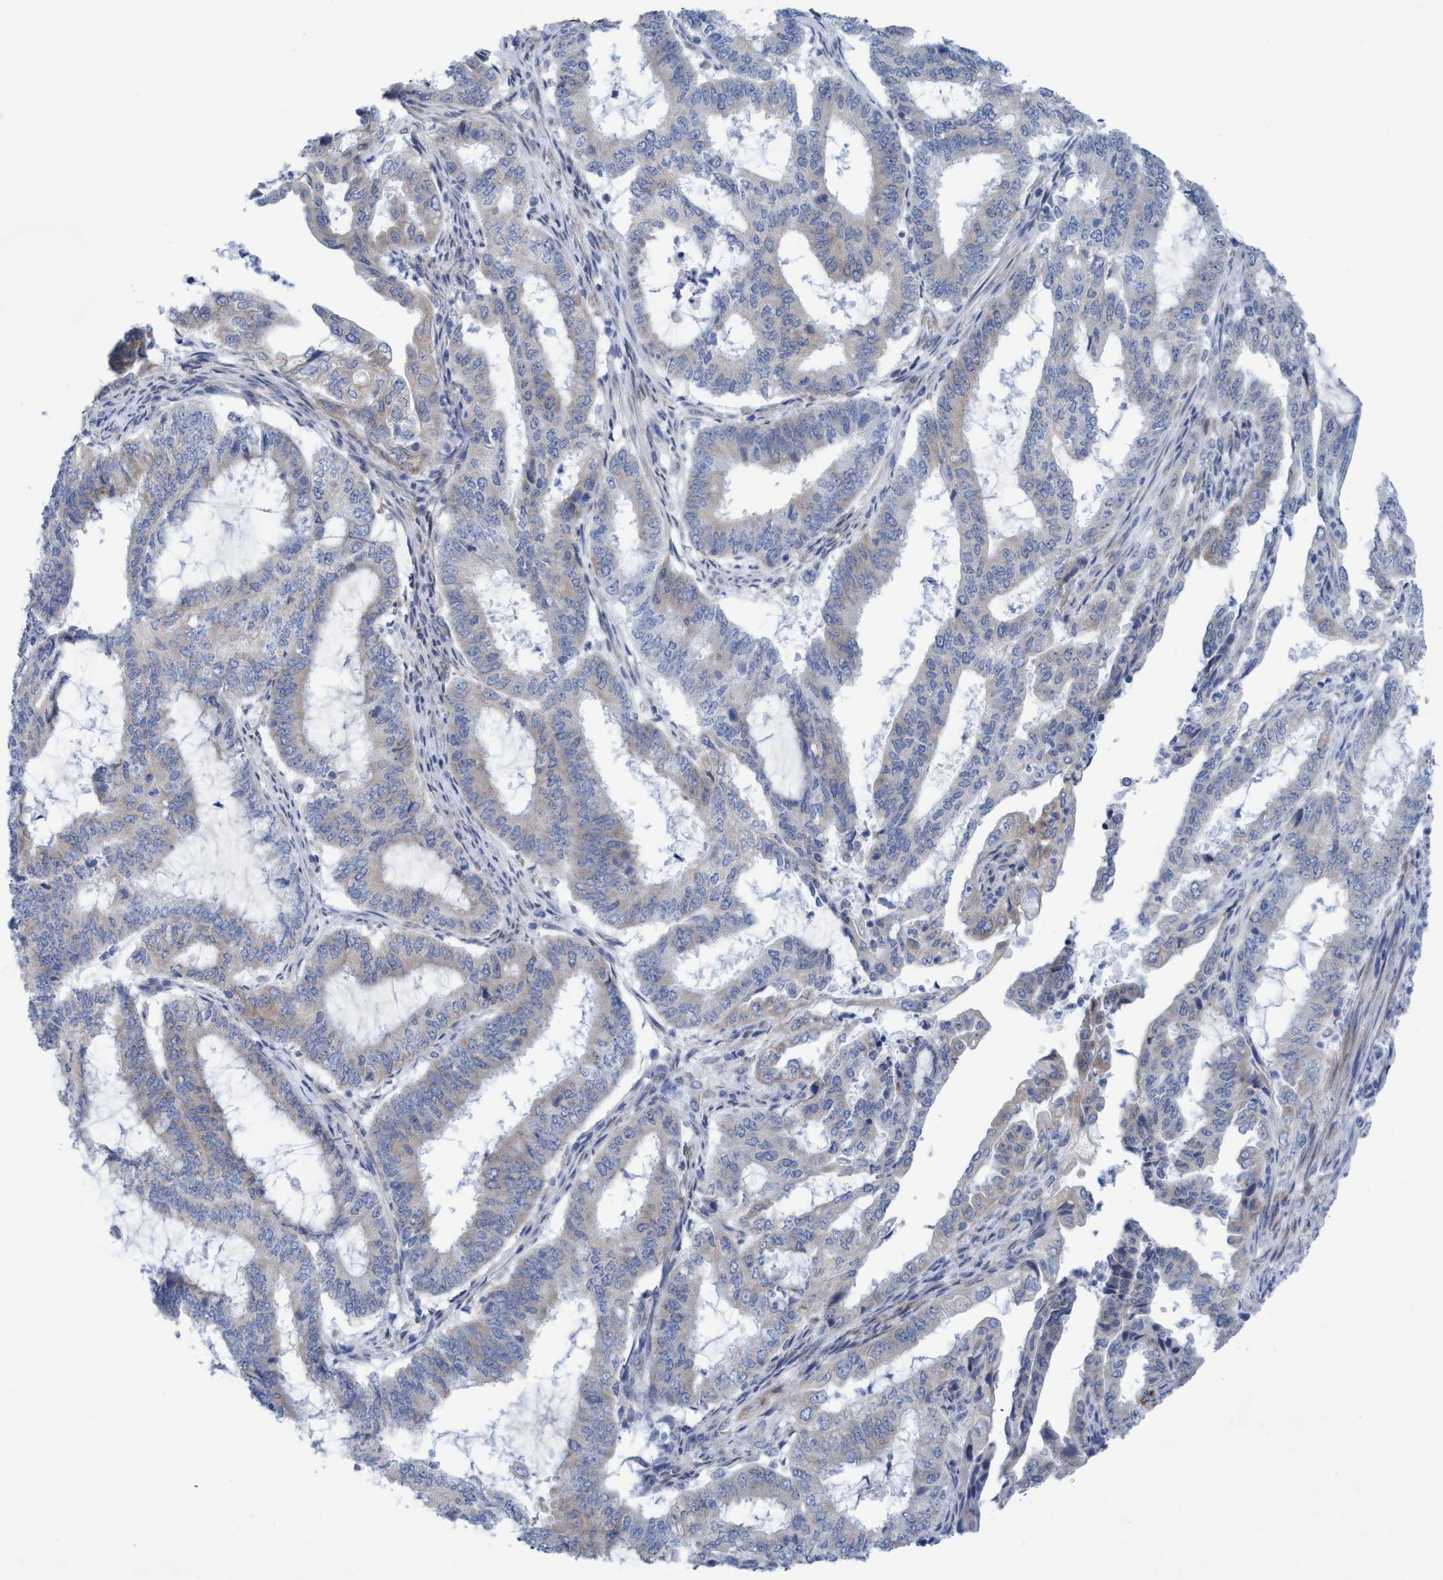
{"staining": {"intensity": "weak", "quantity": "<25%", "location": "cytoplasmic/membranous"}, "tissue": "endometrial cancer", "cell_type": "Tumor cells", "image_type": "cancer", "snomed": [{"axis": "morphology", "description": "Adenocarcinoma, NOS"}, {"axis": "topography", "description": "Endometrium"}], "caption": "IHC of endometrial cancer exhibits no staining in tumor cells.", "gene": "RSAD1", "patient": {"sex": "female", "age": 51}}